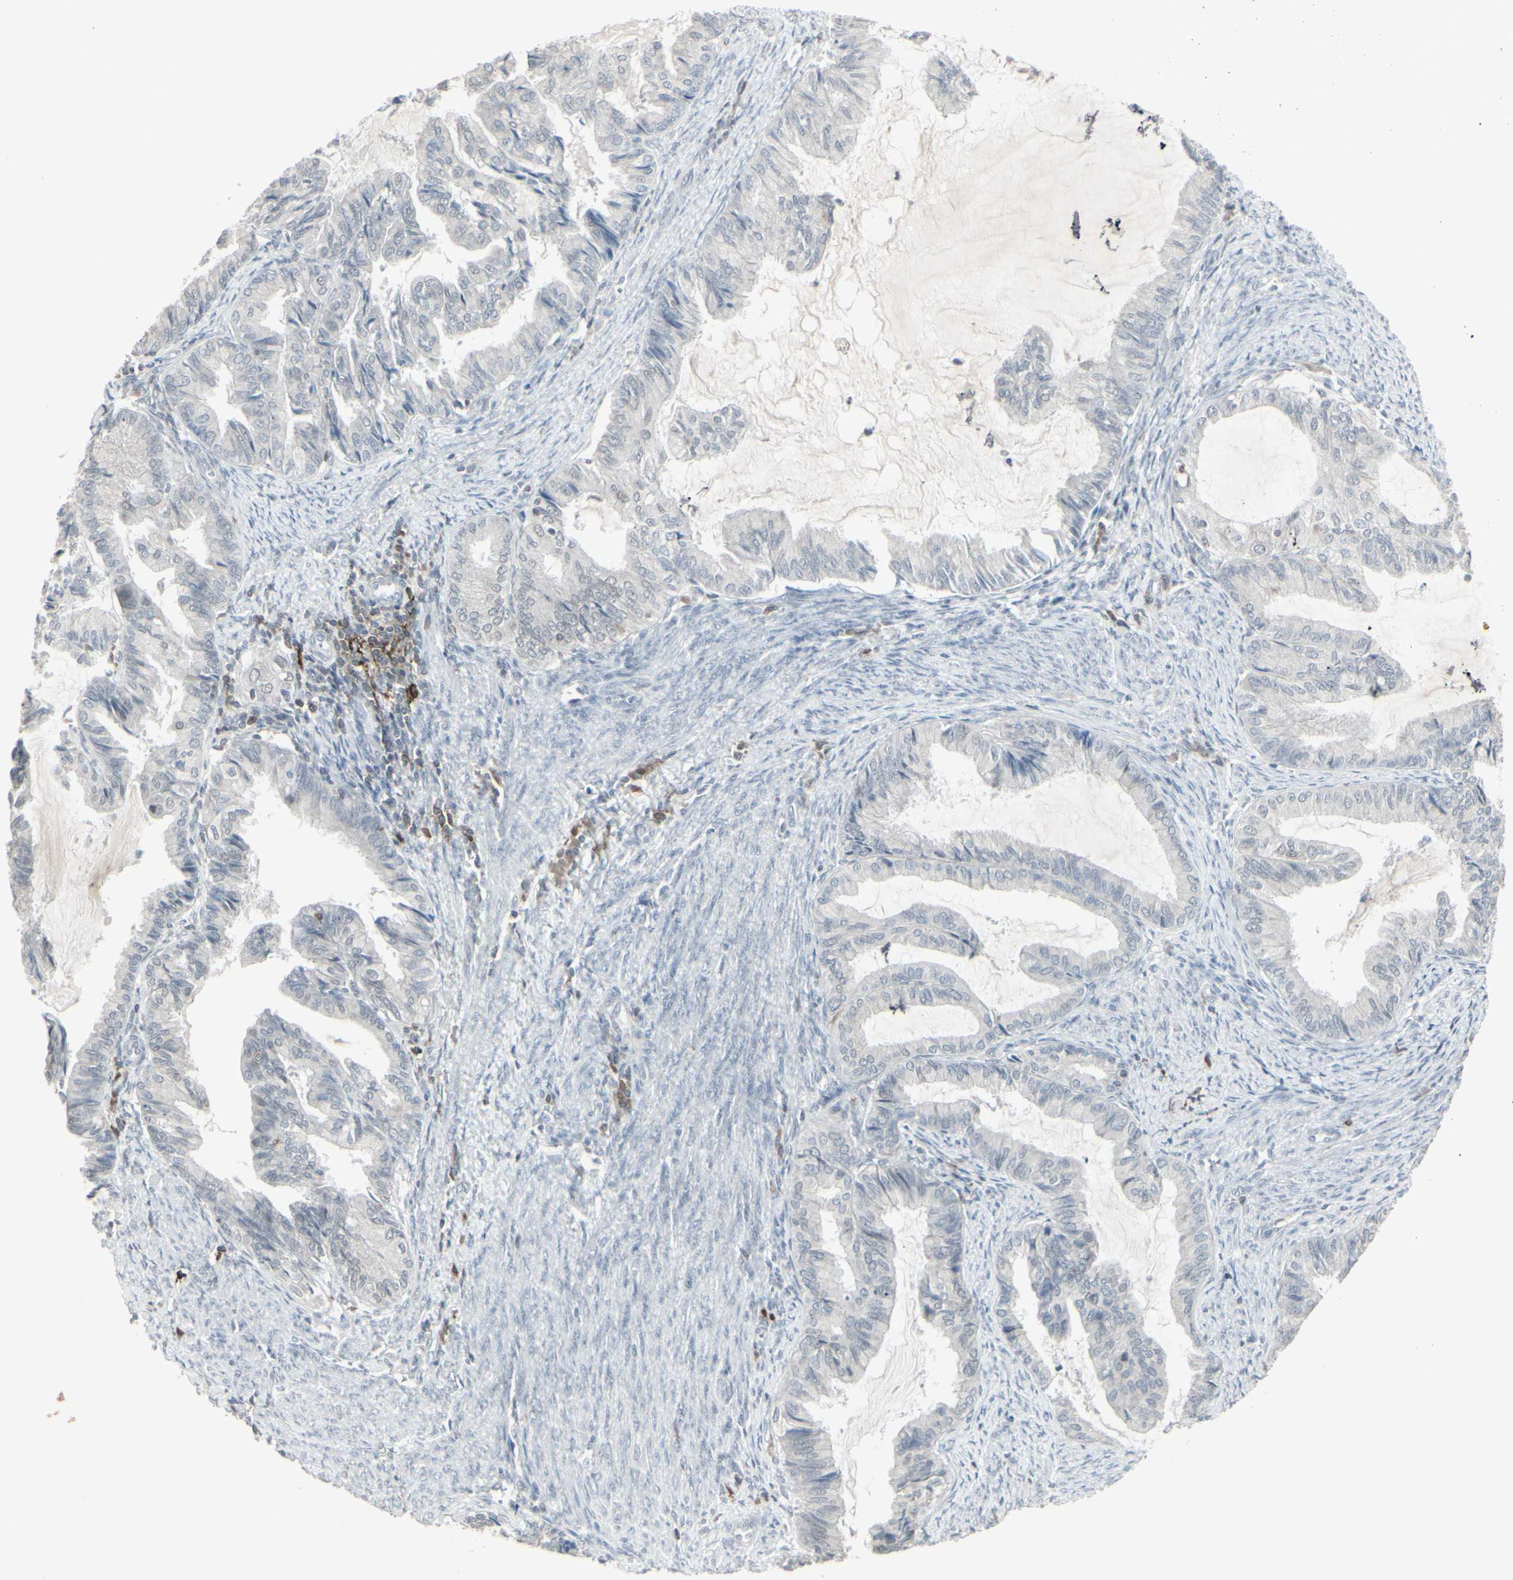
{"staining": {"intensity": "negative", "quantity": "none", "location": "none"}, "tissue": "endometrial cancer", "cell_type": "Tumor cells", "image_type": "cancer", "snomed": [{"axis": "morphology", "description": "Adenocarcinoma, NOS"}, {"axis": "topography", "description": "Endometrium"}], "caption": "Human endometrial adenocarcinoma stained for a protein using IHC demonstrates no expression in tumor cells.", "gene": "SAMSN1", "patient": {"sex": "female", "age": 86}}